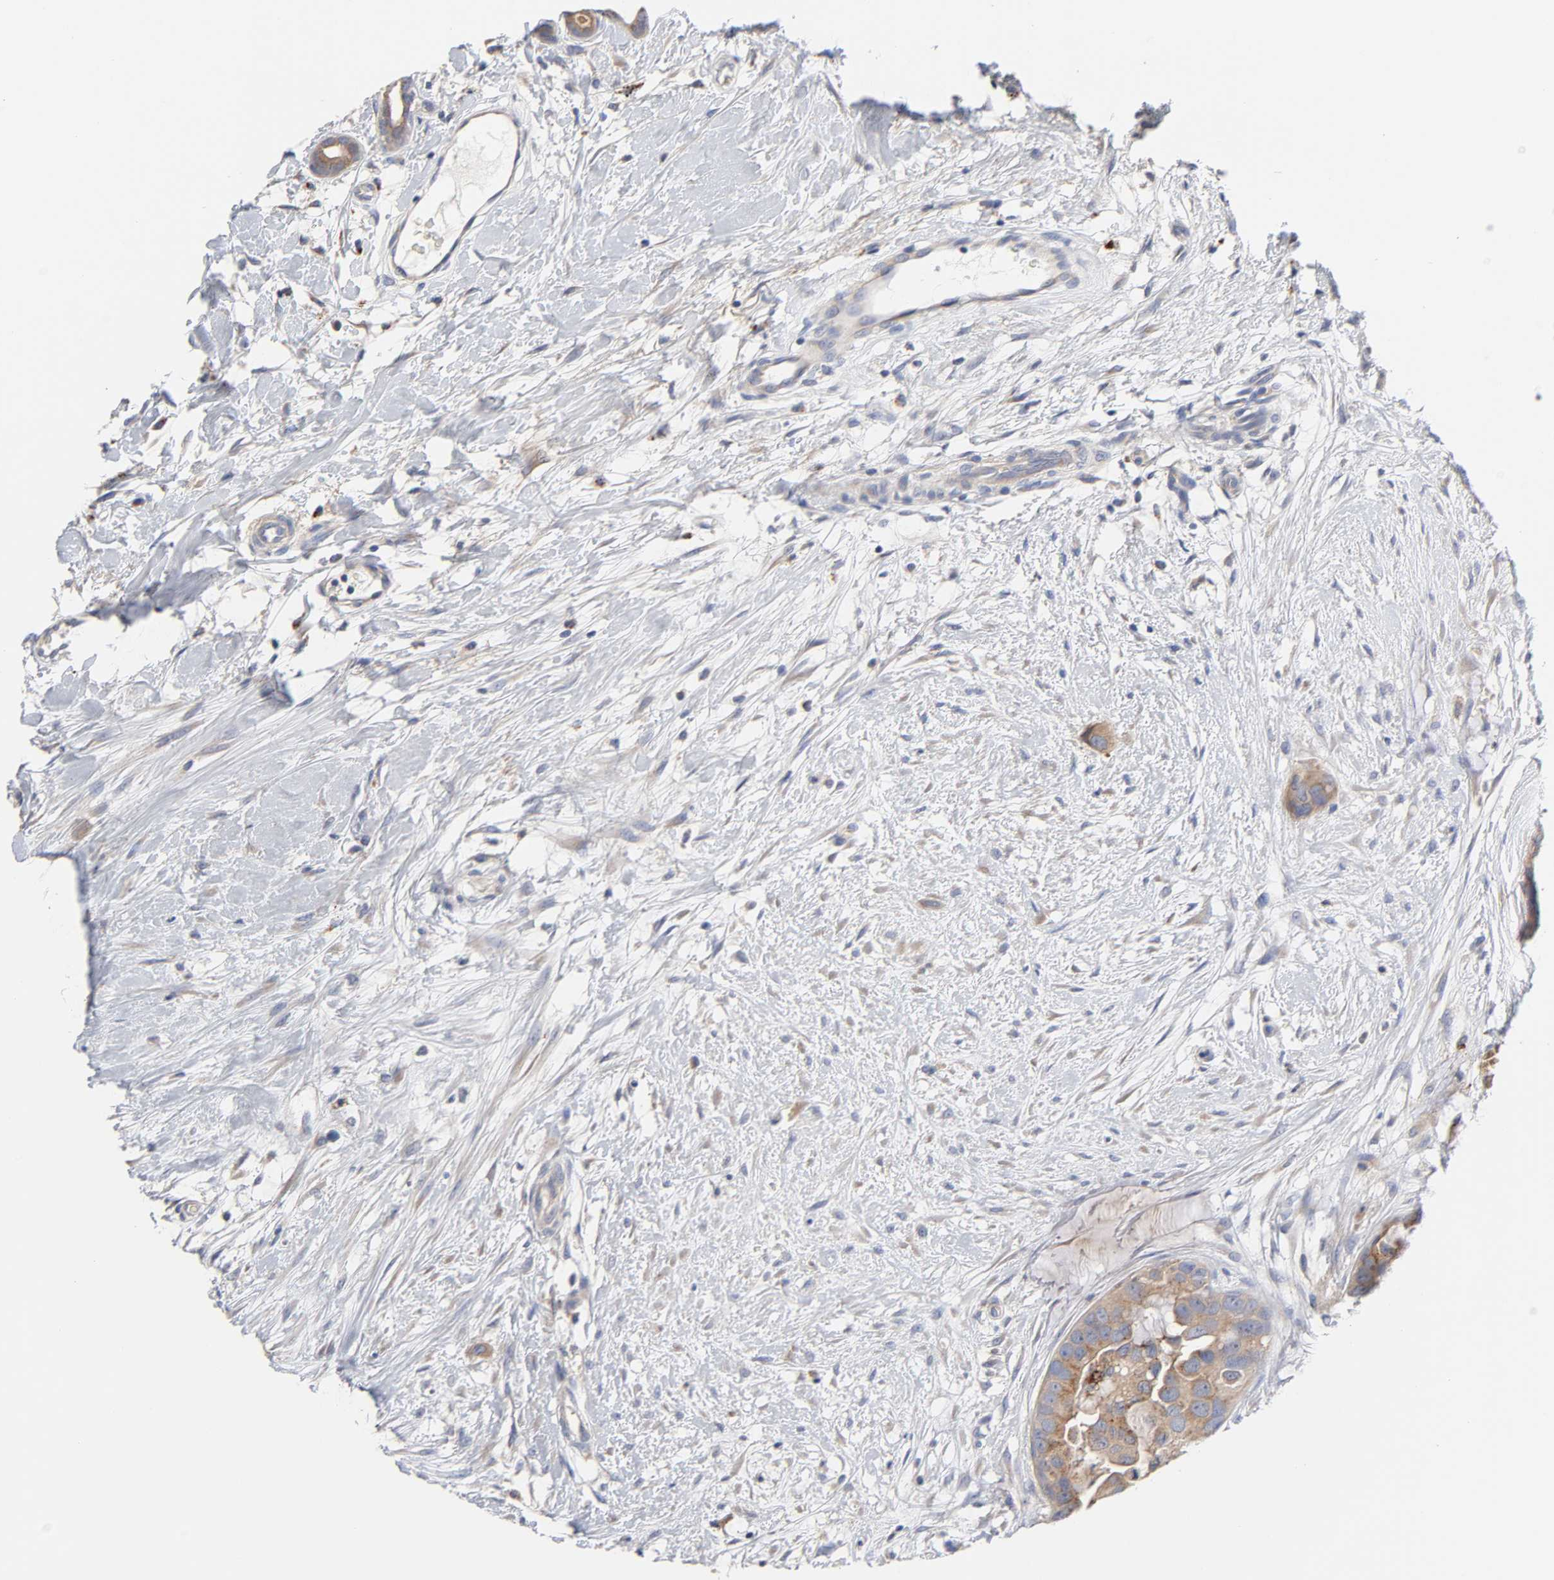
{"staining": {"intensity": "weak", "quantity": ">75%", "location": "cytoplasmic/membranous"}, "tissue": "breast cancer", "cell_type": "Tumor cells", "image_type": "cancer", "snomed": [{"axis": "morphology", "description": "Duct carcinoma"}, {"axis": "topography", "description": "Breast"}], "caption": "Breast invasive ductal carcinoma stained with a protein marker reveals weak staining in tumor cells.", "gene": "C17orf75", "patient": {"sex": "female", "age": 40}}